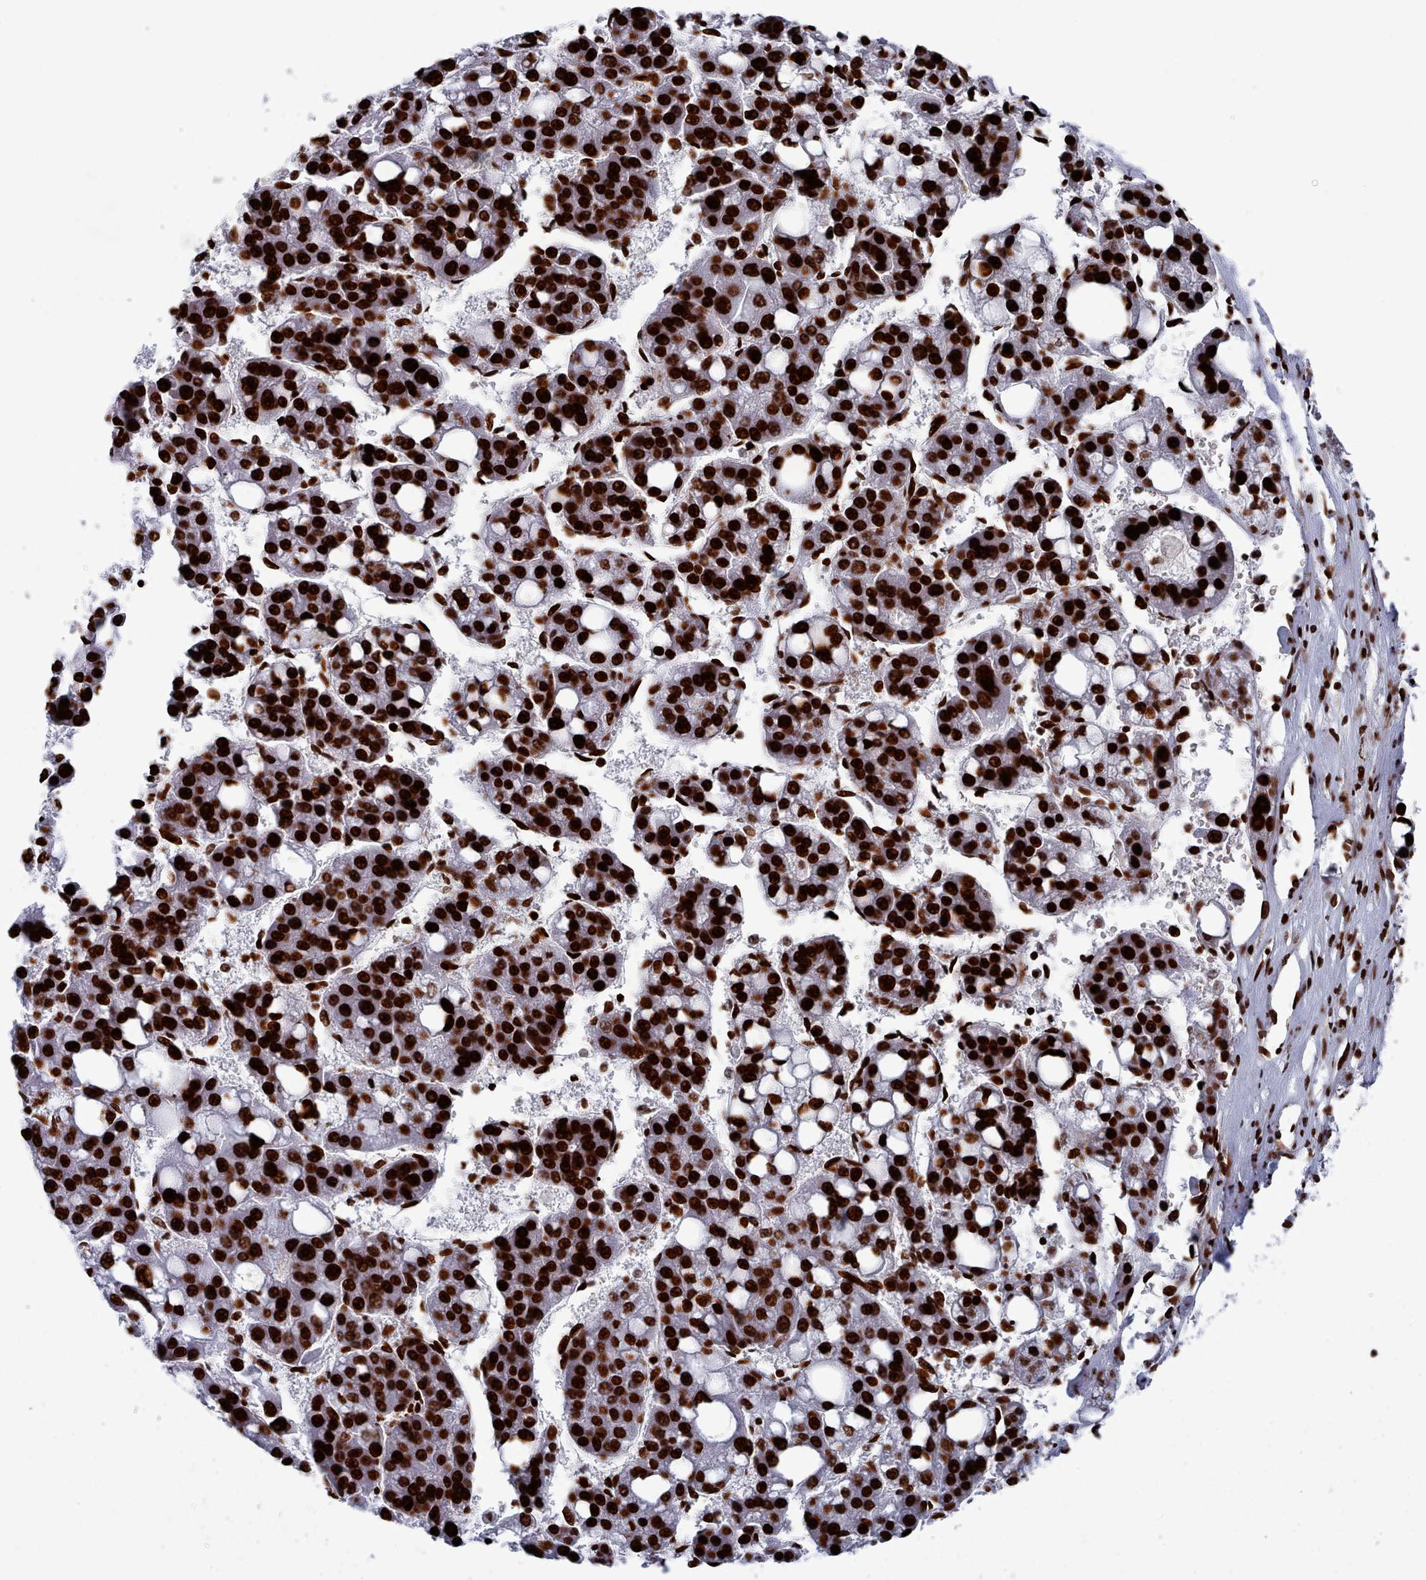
{"staining": {"intensity": "strong", "quantity": ">75%", "location": "nuclear"}, "tissue": "liver cancer", "cell_type": "Tumor cells", "image_type": "cancer", "snomed": [{"axis": "morphology", "description": "Carcinoma, Hepatocellular, NOS"}, {"axis": "topography", "description": "Liver"}], "caption": "Approximately >75% of tumor cells in liver cancer show strong nuclear protein positivity as visualized by brown immunohistochemical staining.", "gene": "PCDHB12", "patient": {"sex": "female", "age": 61}}